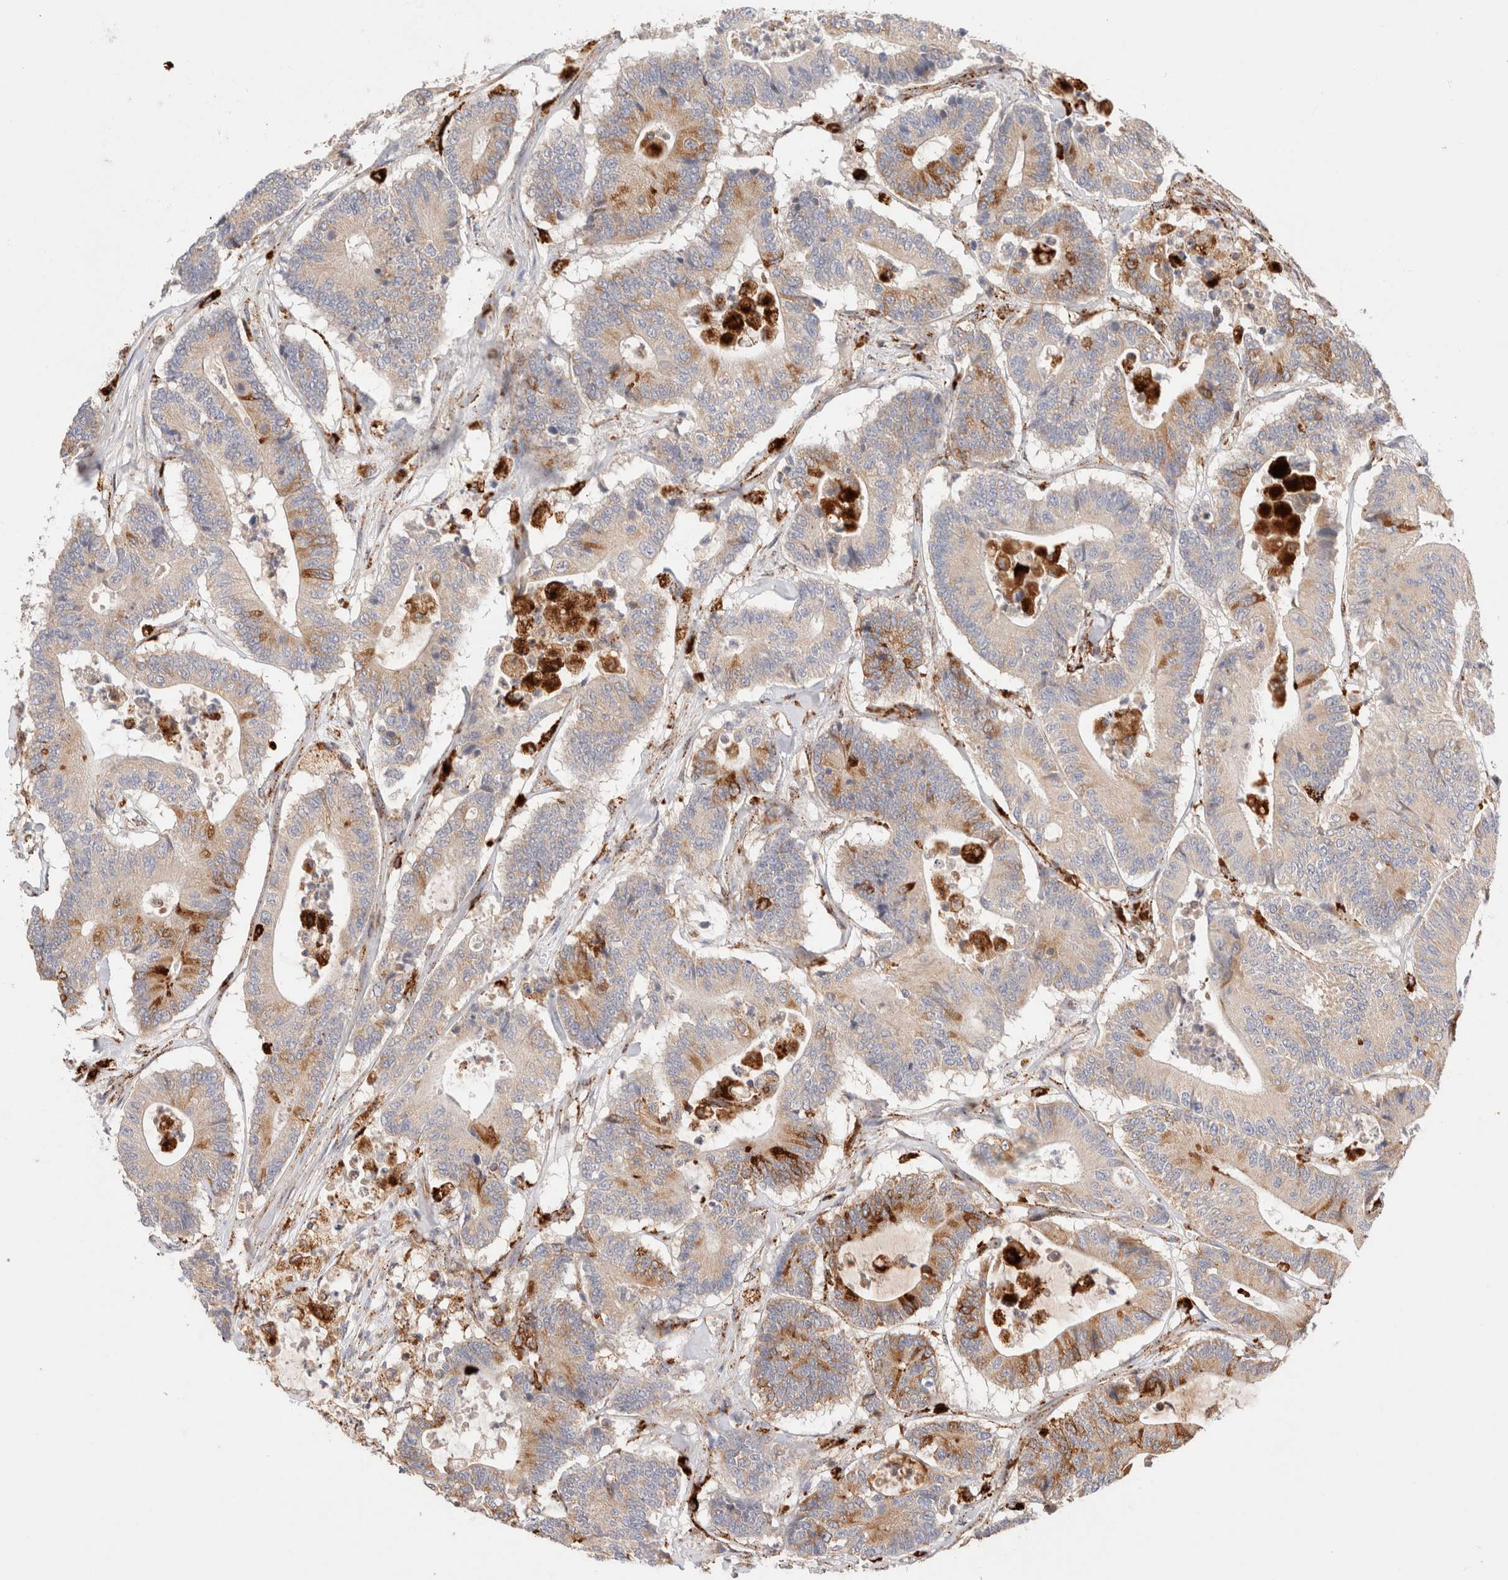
{"staining": {"intensity": "moderate", "quantity": "25%-75%", "location": "cytoplasmic/membranous"}, "tissue": "colorectal cancer", "cell_type": "Tumor cells", "image_type": "cancer", "snomed": [{"axis": "morphology", "description": "Adenocarcinoma, NOS"}, {"axis": "topography", "description": "Colon"}], "caption": "Immunohistochemistry (IHC) histopathology image of neoplastic tissue: human colorectal cancer (adenocarcinoma) stained using IHC displays medium levels of moderate protein expression localized specifically in the cytoplasmic/membranous of tumor cells, appearing as a cytoplasmic/membranous brown color.", "gene": "RABEPK", "patient": {"sex": "female", "age": 84}}